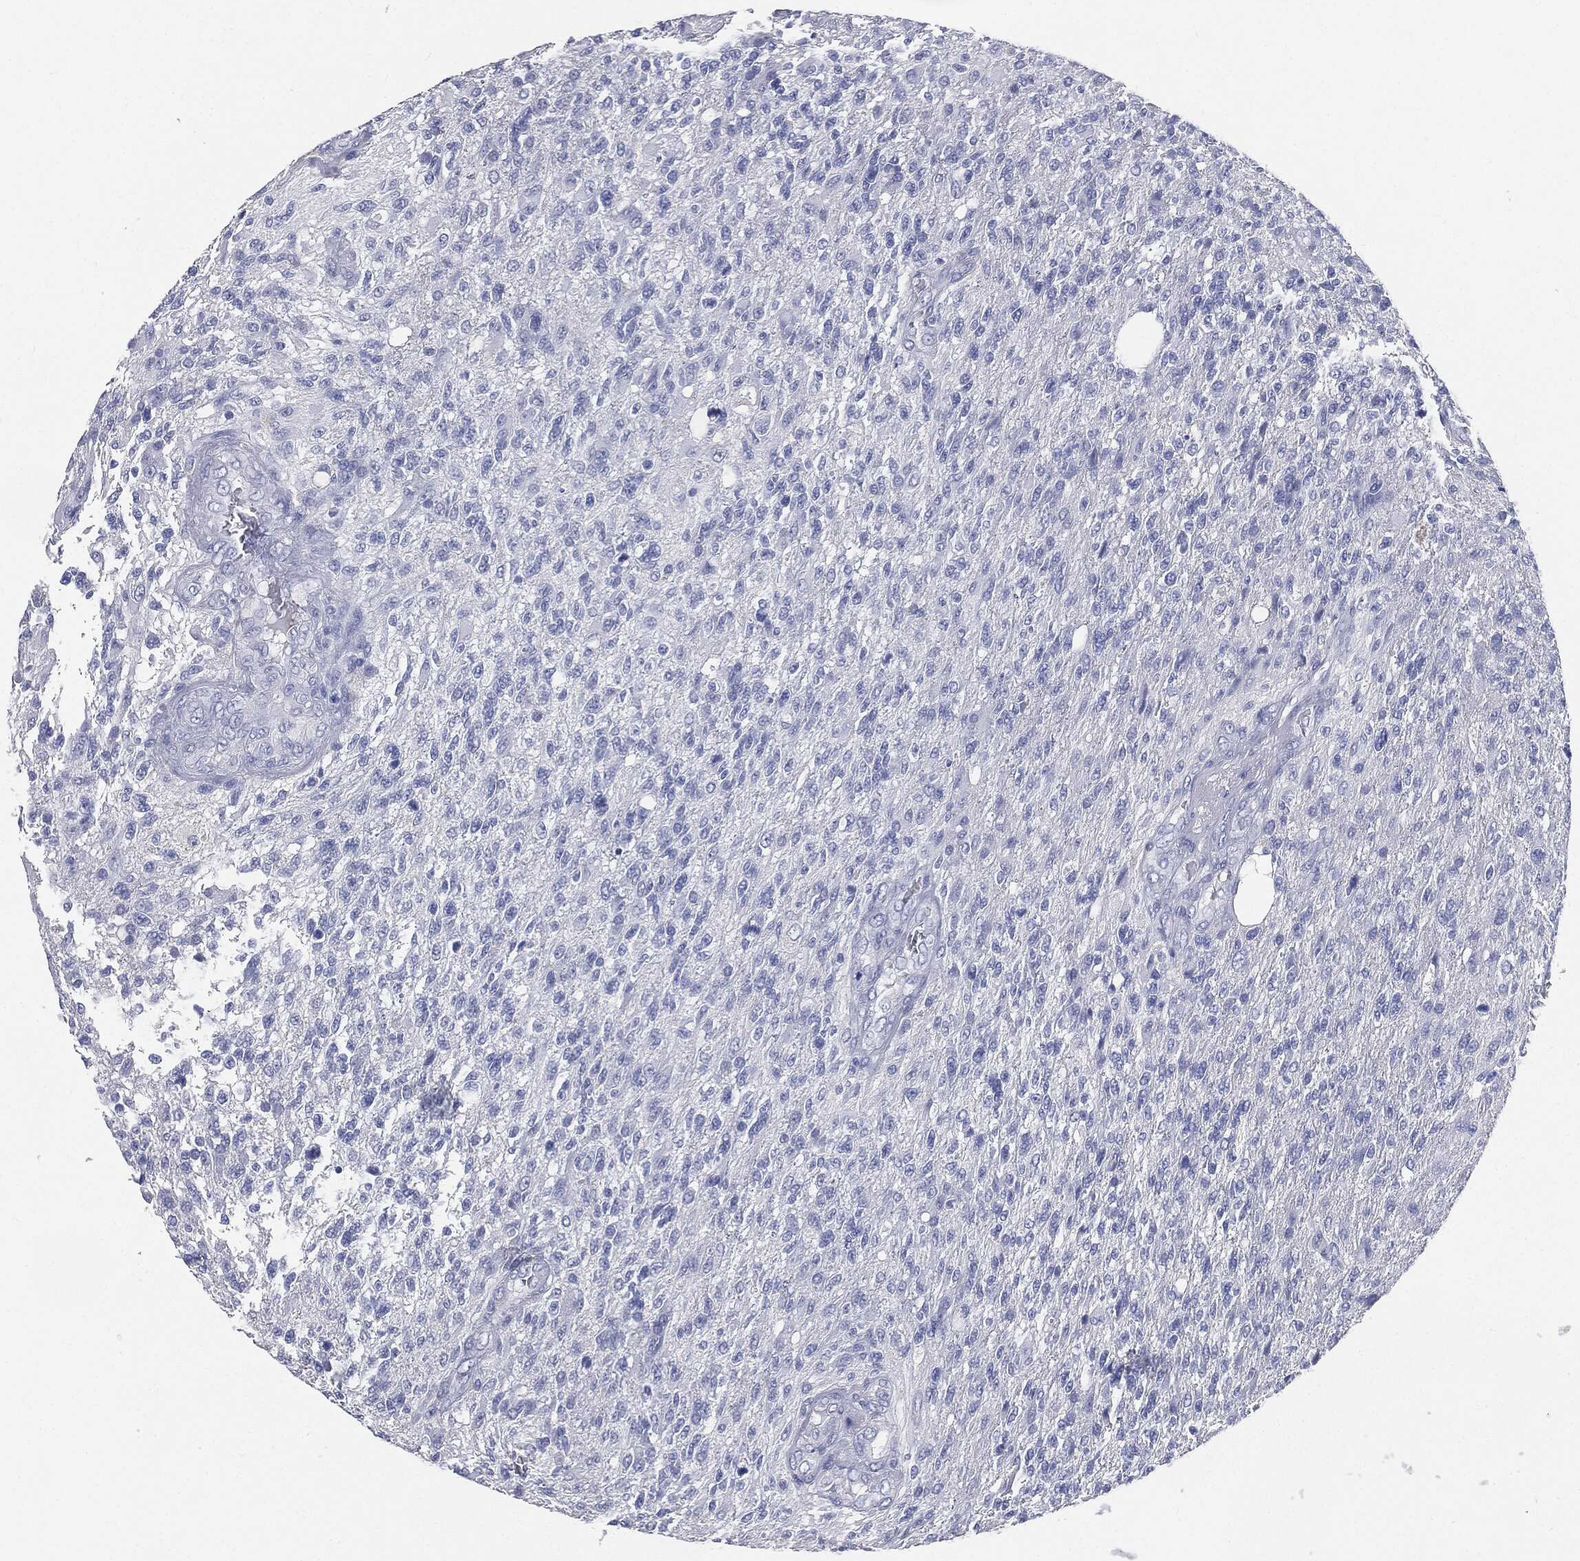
{"staining": {"intensity": "negative", "quantity": "none", "location": "none"}, "tissue": "glioma", "cell_type": "Tumor cells", "image_type": "cancer", "snomed": [{"axis": "morphology", "description": "Glioma, malignant, High grade"}, {"axis": "topography", "description": "Brain"}], "caption": "Protein analysis of malignant high-grade glioma reveals no significant expression in tumor cells. The staining was performed using DAB (3,3'-diaminobenzidine) to visualize the protein expression in brown, while the nuclei were stained in blue with hematoxylin (Magnification: 20x).", "gene": "CUZD1", "patient": {"sex": "male", "age": 56}}